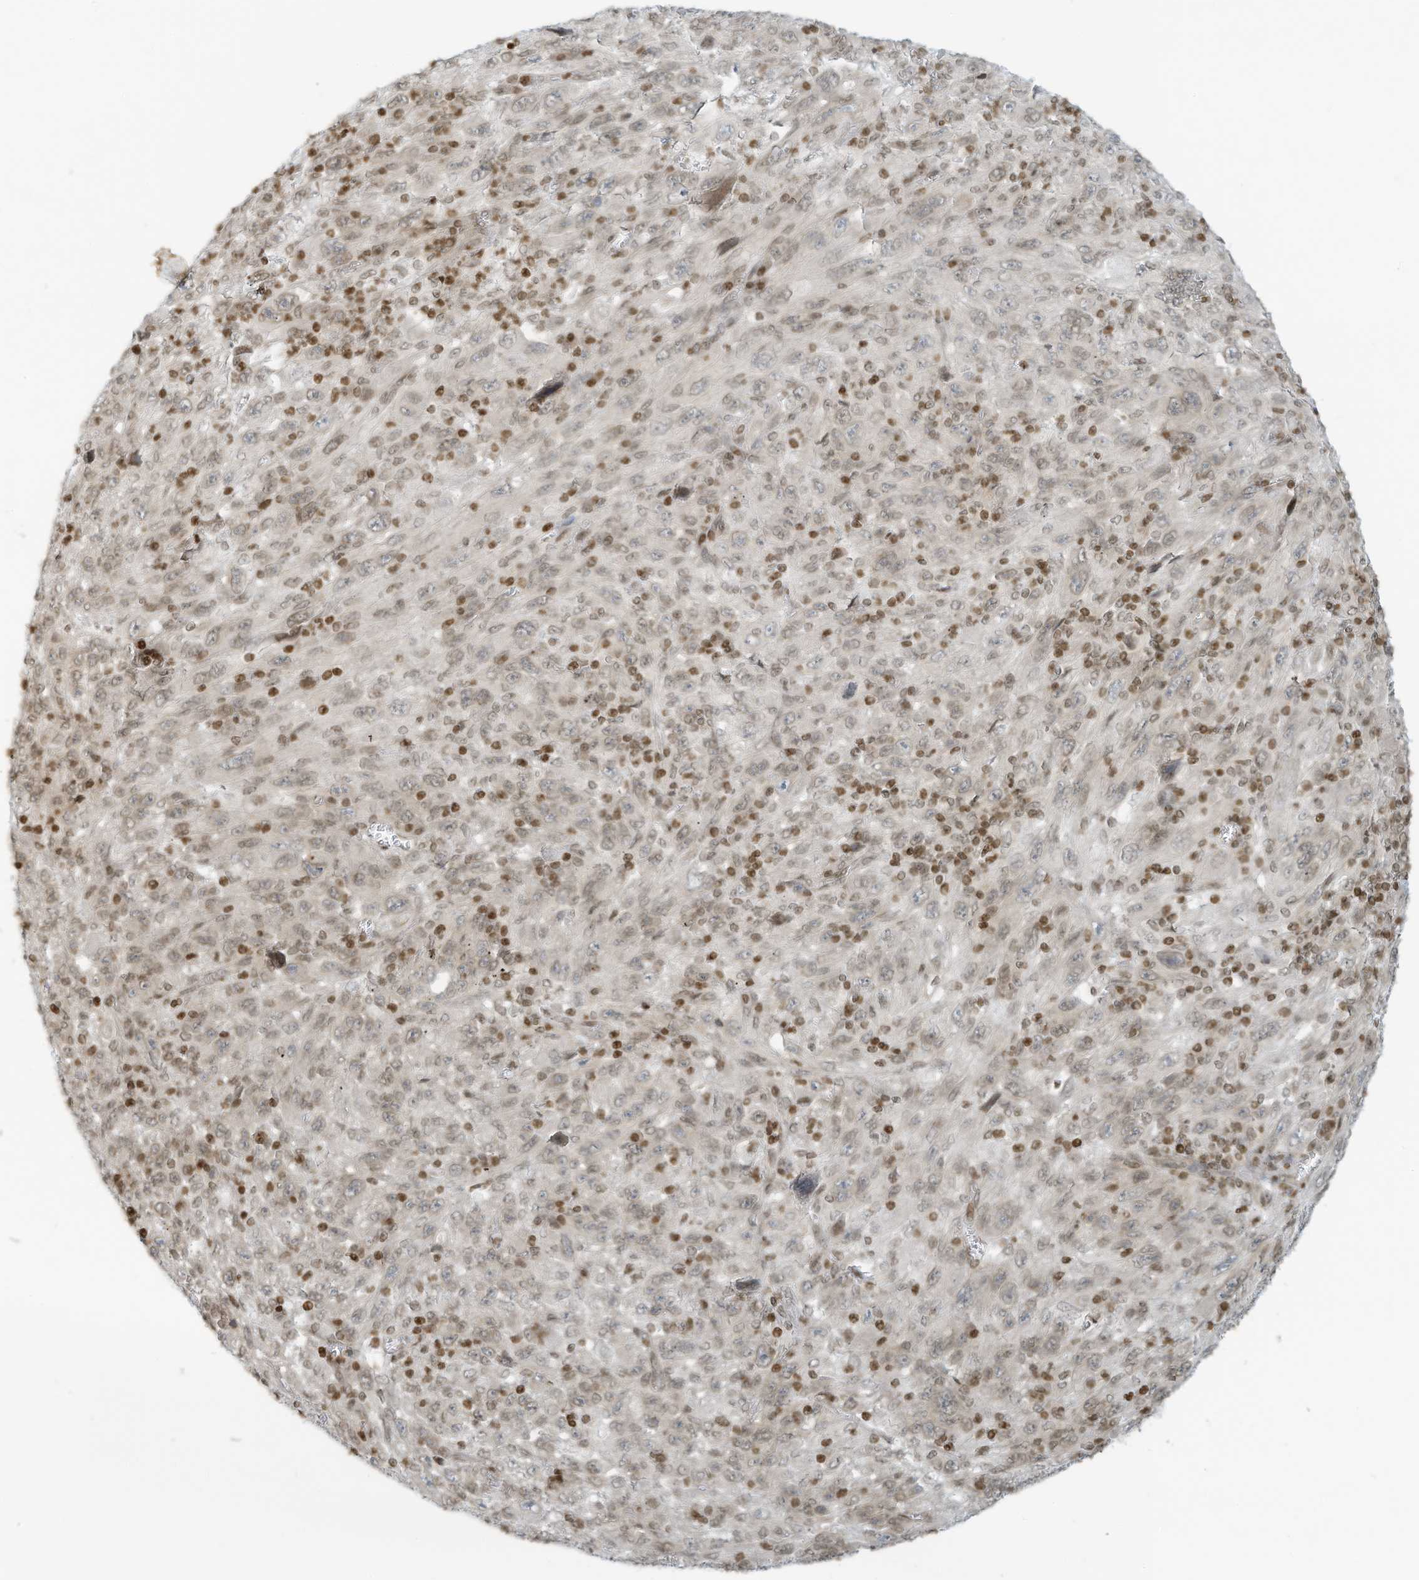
{"staining": {"intensity": "weak", "quantity": "25%-75%", "location": "nuclear"}, "tissue": "melanoma", "cell_type": "Tumor cells", "image_type": "cancer", "snomed": [{"axis": "morphology", "description": "Malignant melanoma, Metastatic site"}, {"axis": "topography", "description": "Skin"}], "caption": "High-magnification brightfield microscopy of malignant melanoma (metastatic site) stained with DAB (3,3'-diaminobenzidine) (brown) and counterstained with hematoxylin (blue). tumor cells exhibit weak nuclear expression is seen in approximately25%-75% of cells.", "gene": "ADI1", "patient": {"sex": "female", "age": 56}}